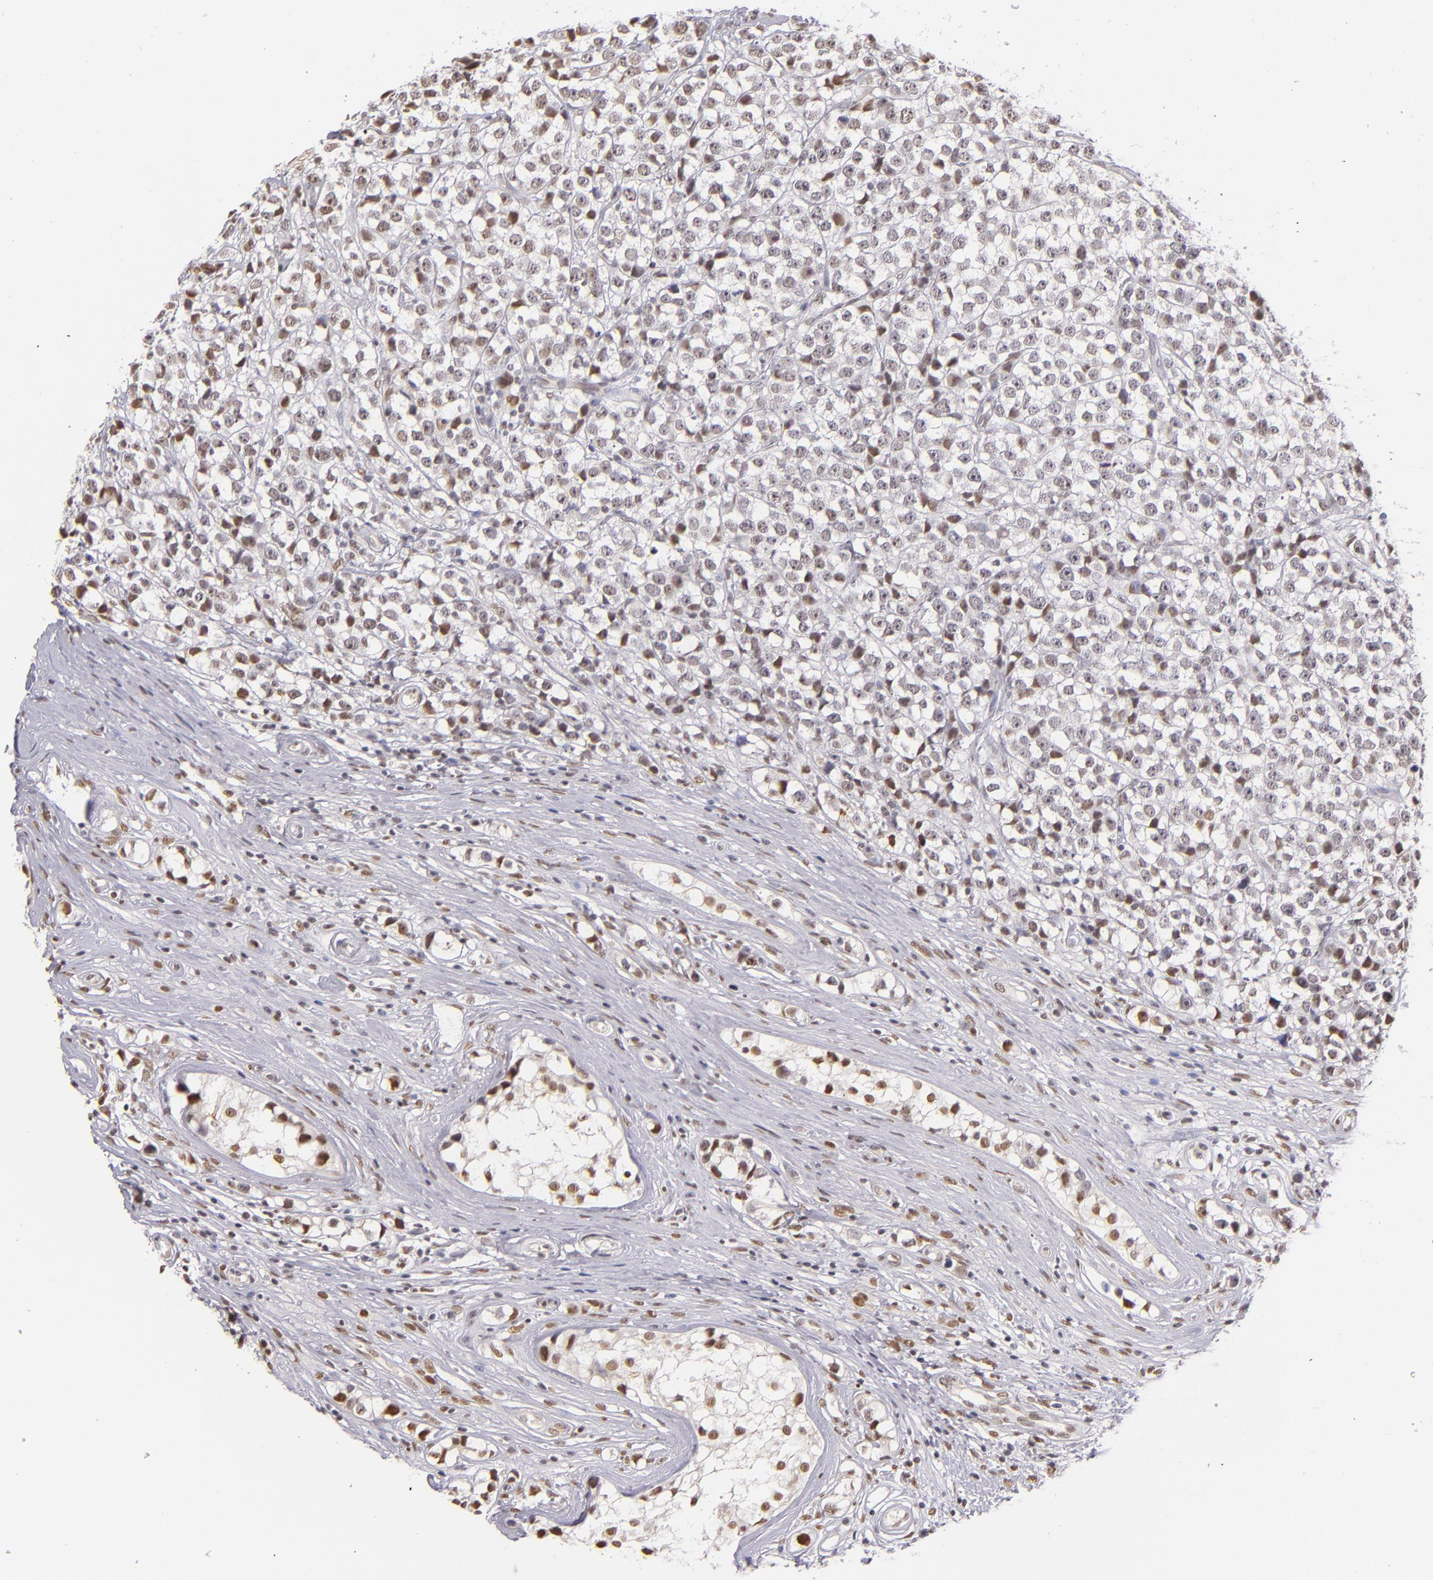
{"staining": {"intensity": "weak", "quantity": ">75%", "location": "nuclear"}, "tissue": "testis cancer", "cell_type": "Tumor cells", "image_type": "cancer", "snomed": [{"axis": "morphology", "description": "Seminoma, NOS"}, {"axis": "topography", "description": "Testis"}], "caption": "Testis seminoma stained for a protein exhibits weak nuclear positivity in tumor cells.", "gene": "NCOR2", "patient": {"sex": "male", "age": 25}}